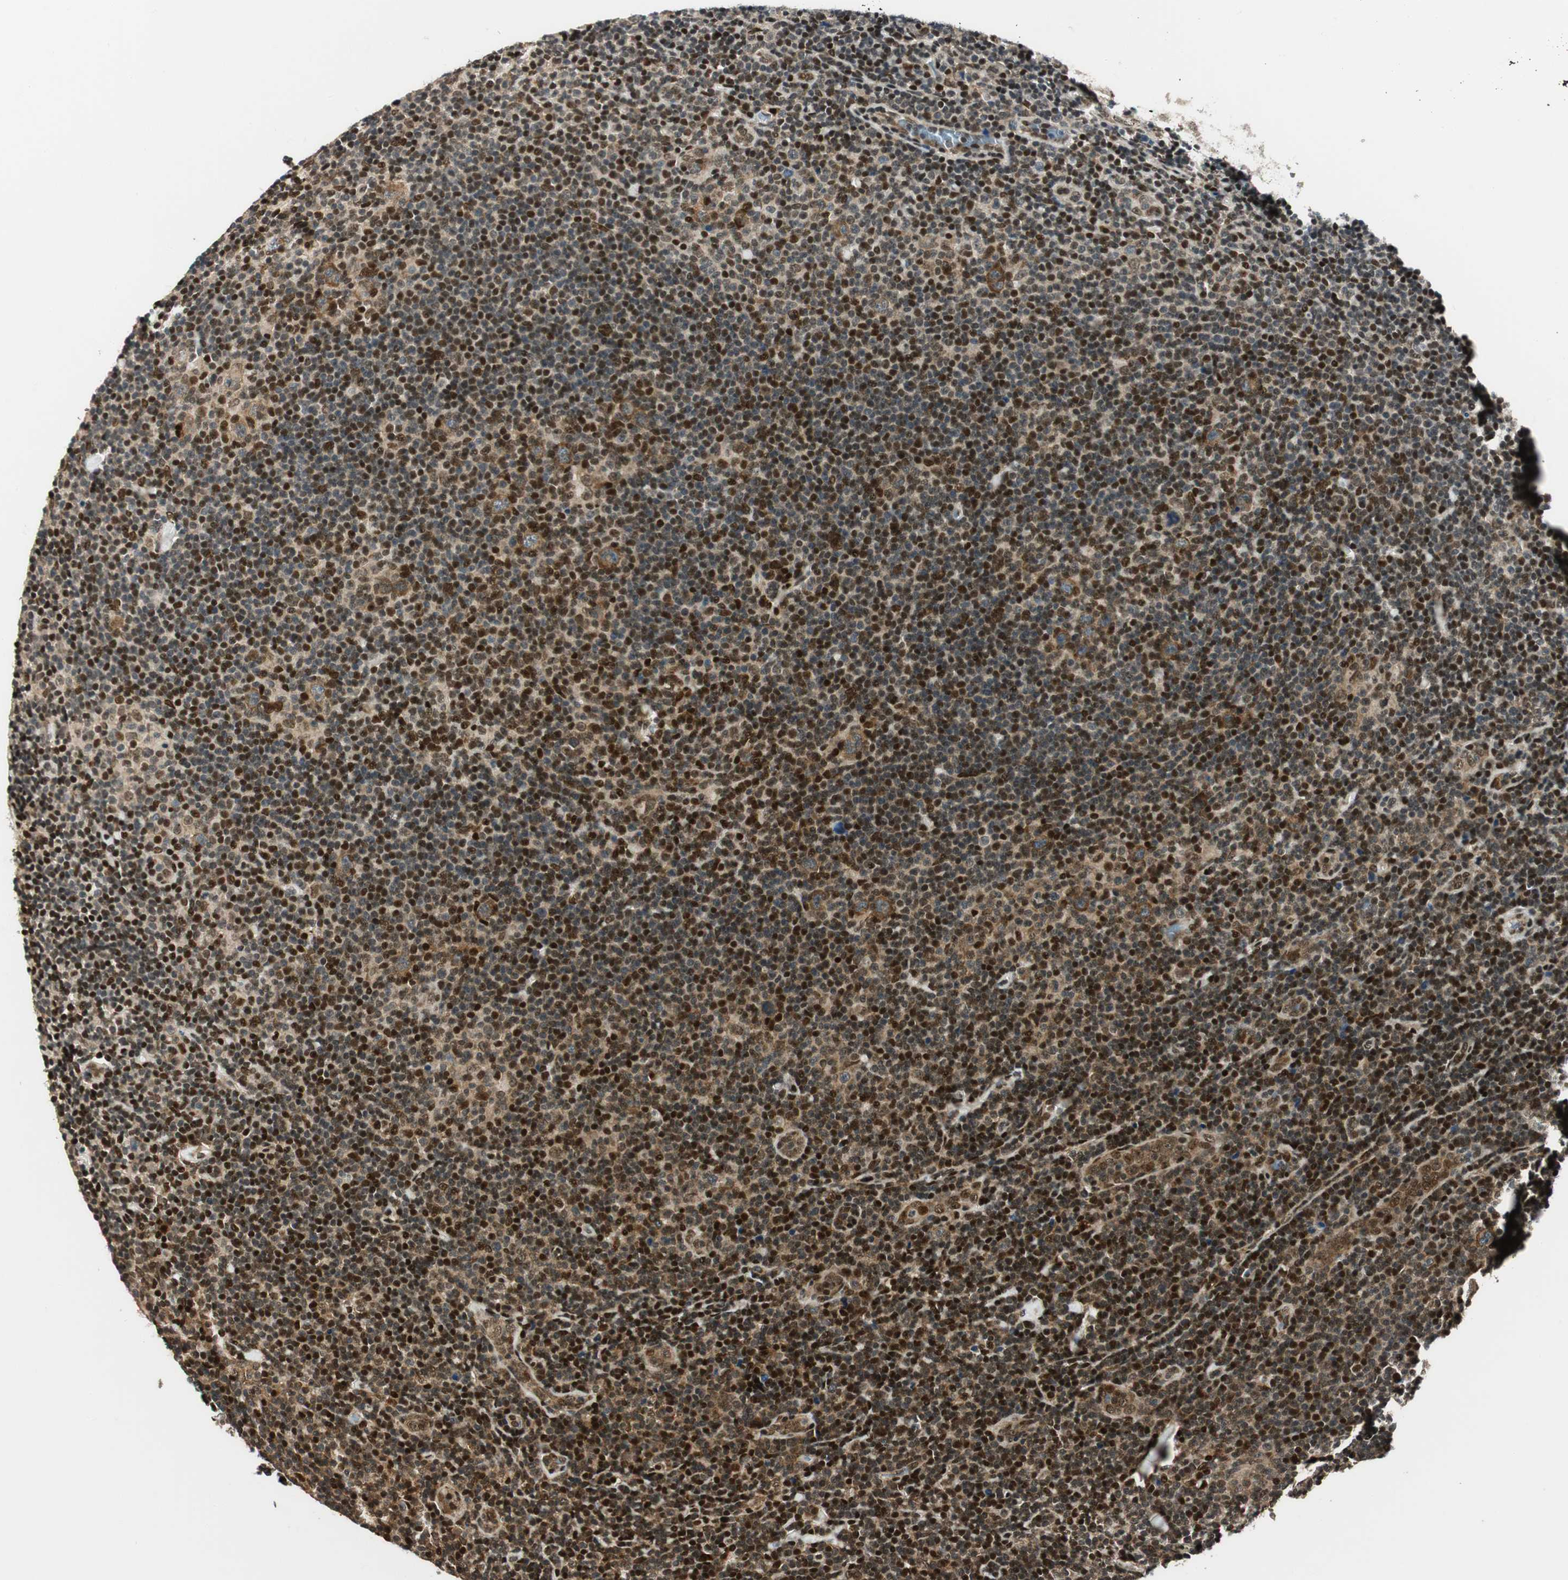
{"staining": {"intensity": "moderate", "quantity": ">75%", "location": "cytoplasmic/membranous"}, "tissue": "lymphoma", "cell_type": "Tumor cells", "image_type": "cancer", "snomed": [{"axis": "morphology", "description": "Hodgkin's disease, NOS"}, {"axis": "topography", "description": "Lymph node"}], "caption": "Moderate cytoplasmic/membranous positivity for a protein is appreciated in about >75% of tumor cells of lymphoma using IHC.", "gene": "RING1", "patient": {"sex": "female", "age": 57}}